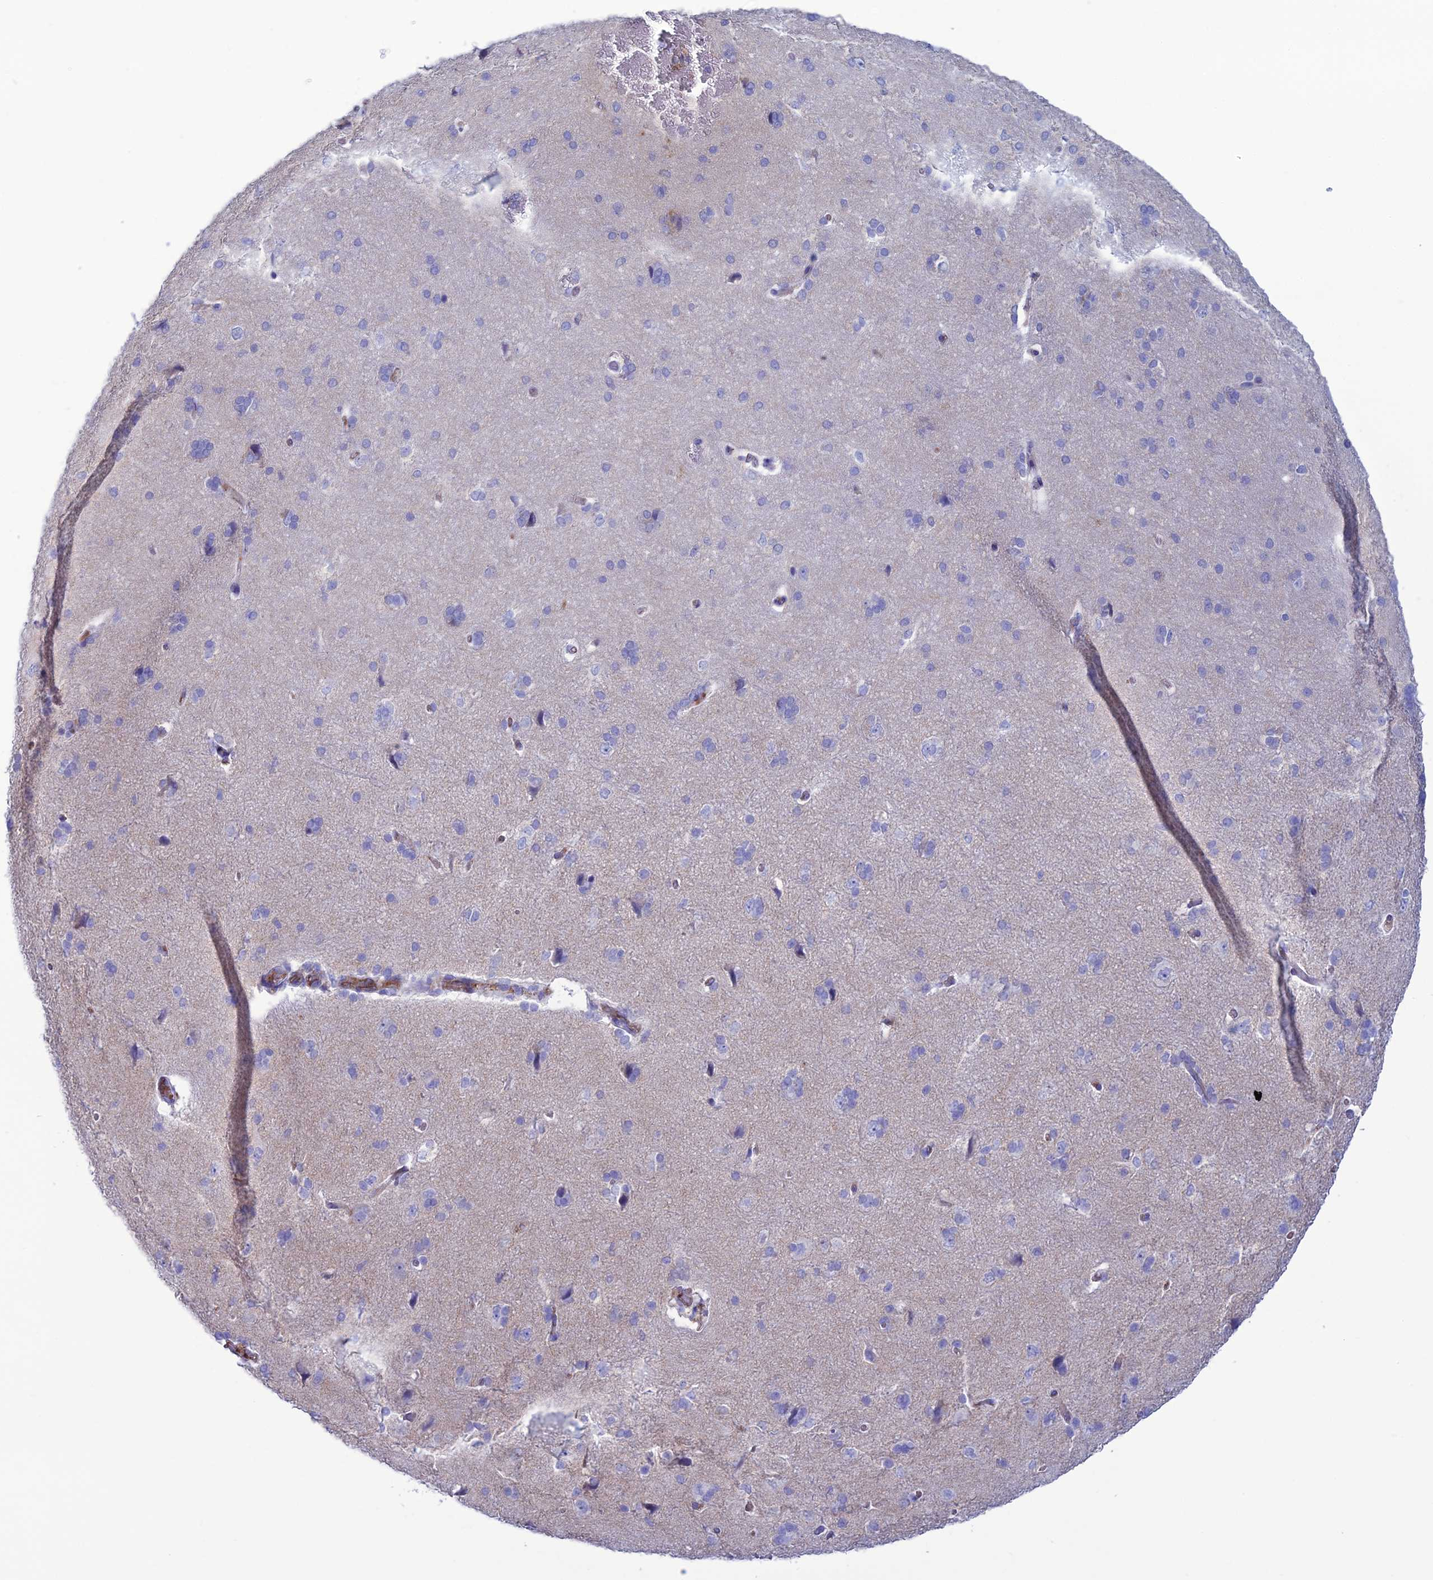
{"staining": {"intensity": "strong", "quantity": "<25%", "location": "cytoplasmic/membranous"}, "tissue": "cerebral cortex", "cell_type": "Endothelial cells", "image_type": "normal", "snomed": [{"axis": "morphology", "description": "Normal tissue, NOS"}, {"axis": "topography", "description": "Cerebral cortex"}], "caption": "Cerebral cortex stained for a protein (brown) reveals strong cytoplasmic/membranous positive expression in approximately <25% of endothelial cells.", "gene": "CDC42EP5", "patient": {"sex": "male", "age": 62}}